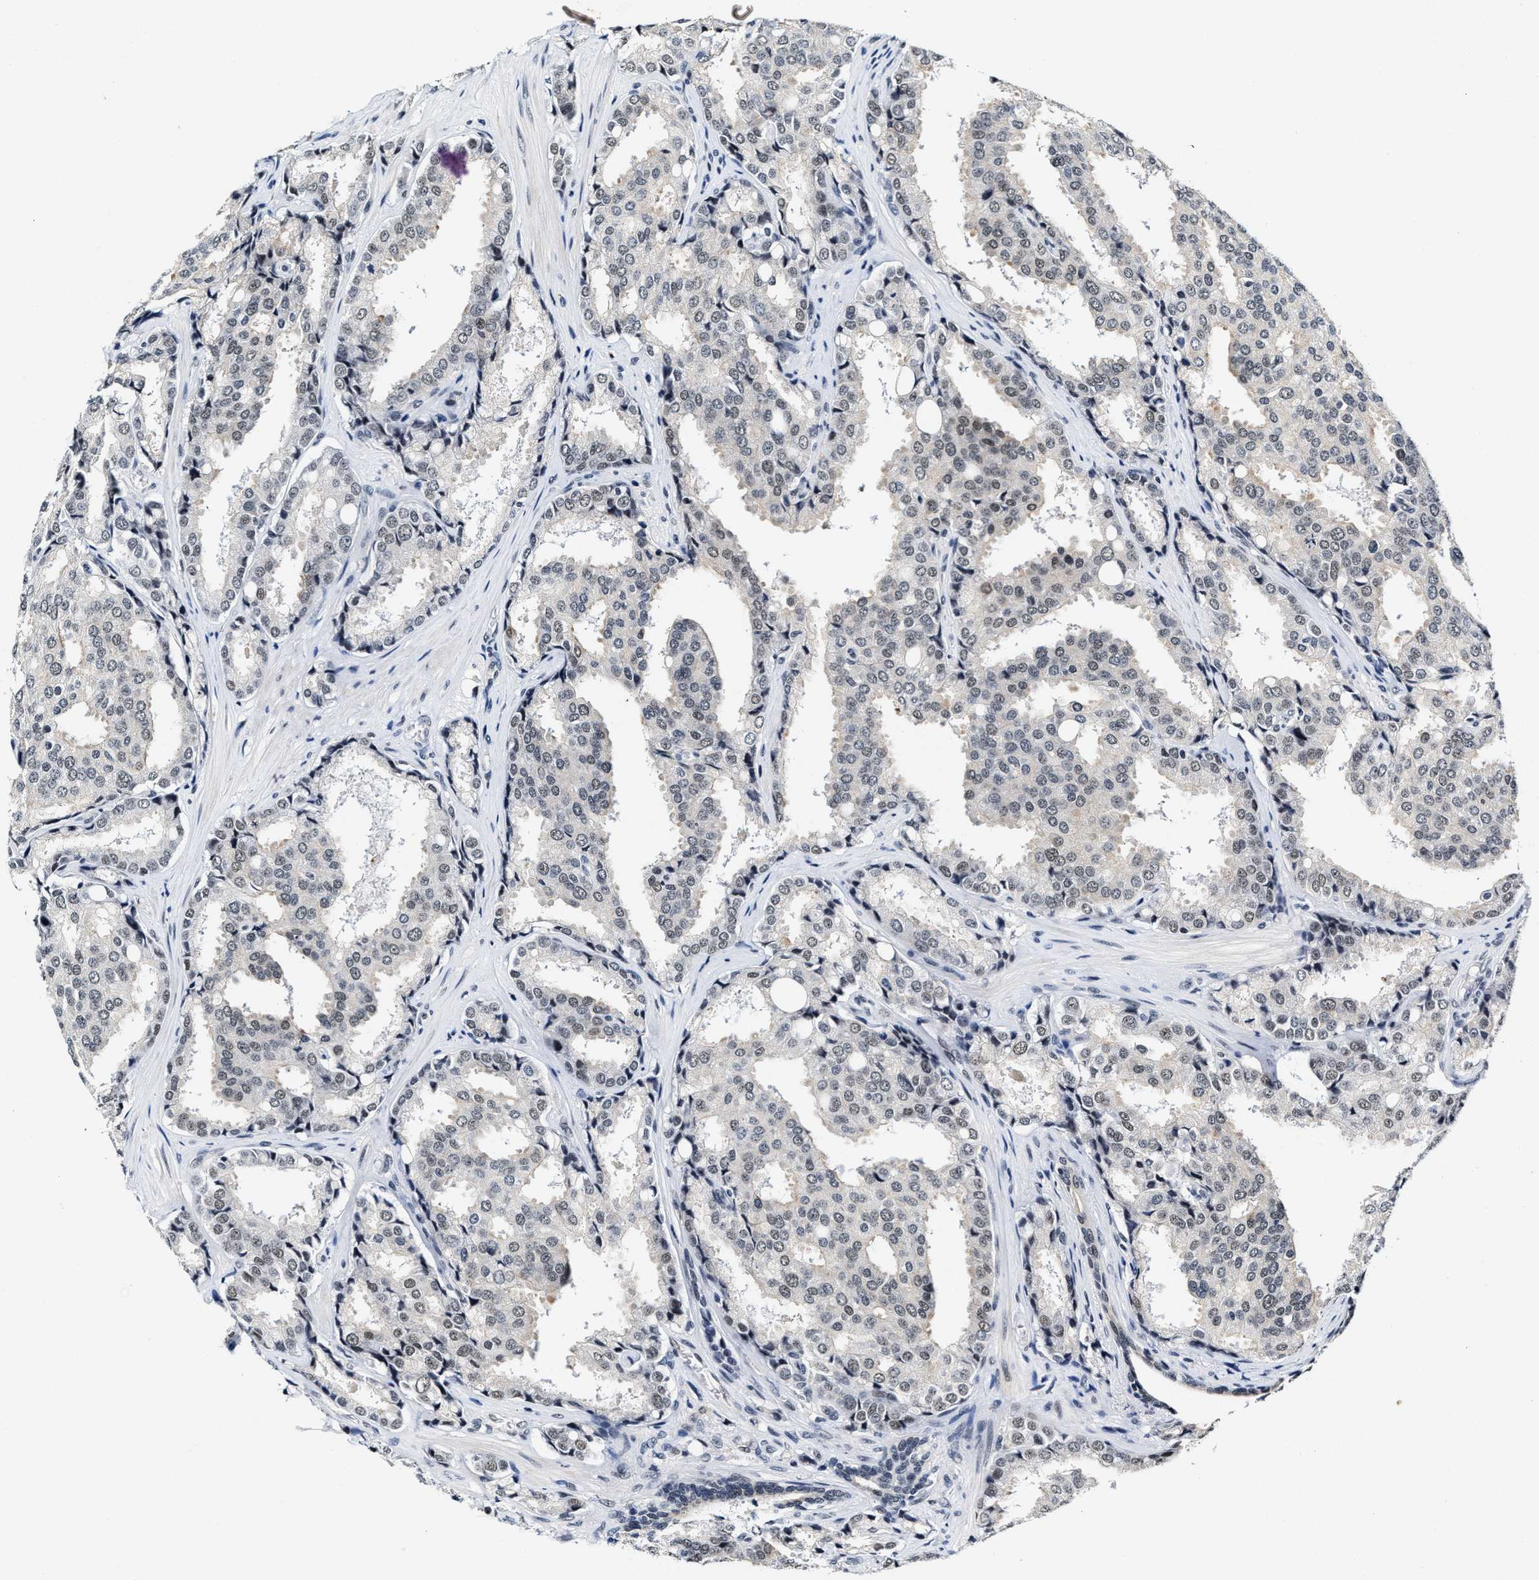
{"staining": {"intensity": "negative", "quantity": "none", "location": "none"}, "tissue": "prostate cancer", "cell_type": "Tumor cells", "image_type": "cancer", "snomed": [{"axis": "morphology", "description": "Adenocarcinoma, High grade"}, {"axis": "topography", "description": "Prostate"}], "caption": "Immunohistochemistry of human prostate cancer (adenocarcinoma (high-grade)) displays no expression in tumor cells. (DAB IHC visualized using brightfield microscopy, high magnification).", "gene": "INIP", "patient": {"sex": "male", "age": 50}}